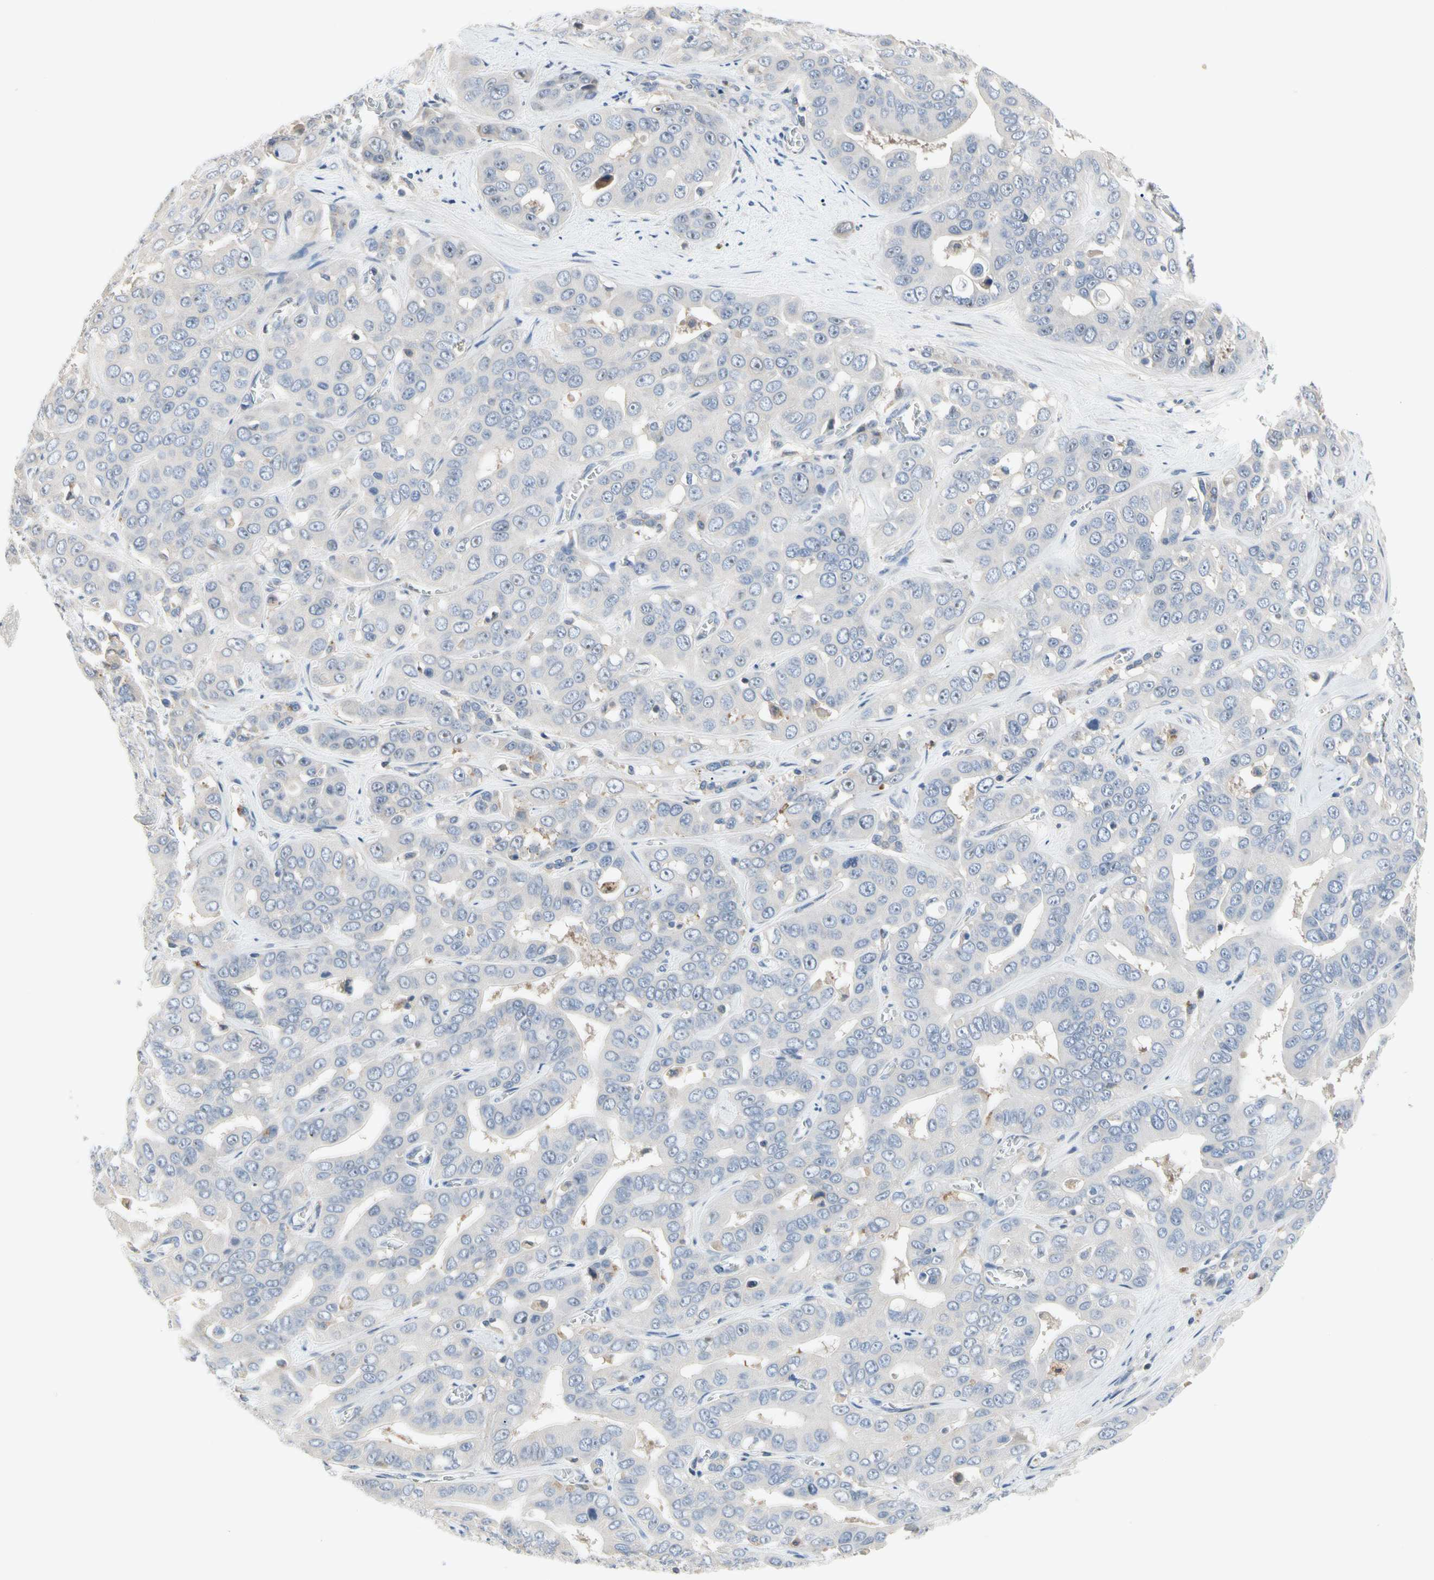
{"staining": {"intensity": "negative", "quantity": "none", "location": "none"}, "tissue": "liver cancer", "cell_type": "Tumor cells", "image_type": "cancer", "snomed": [{"axis": "morphology", "description": "Cholangiocarcinoma"}, {"axis": "topography", "description": "Liver"}], "caption": "A high-resolution photomicrograph shows immunohistochemistry staining of liver cholangiocarcinoma, which demonstrates no significant staining in tumor cells. The staining is performed using DAB (3,3'-diaminobenzidine) brown chromogen with nuclei counter-stained in using hematoxylin.", "gene": "GAS6", "patient": {"sex": "female", "age": 52}}